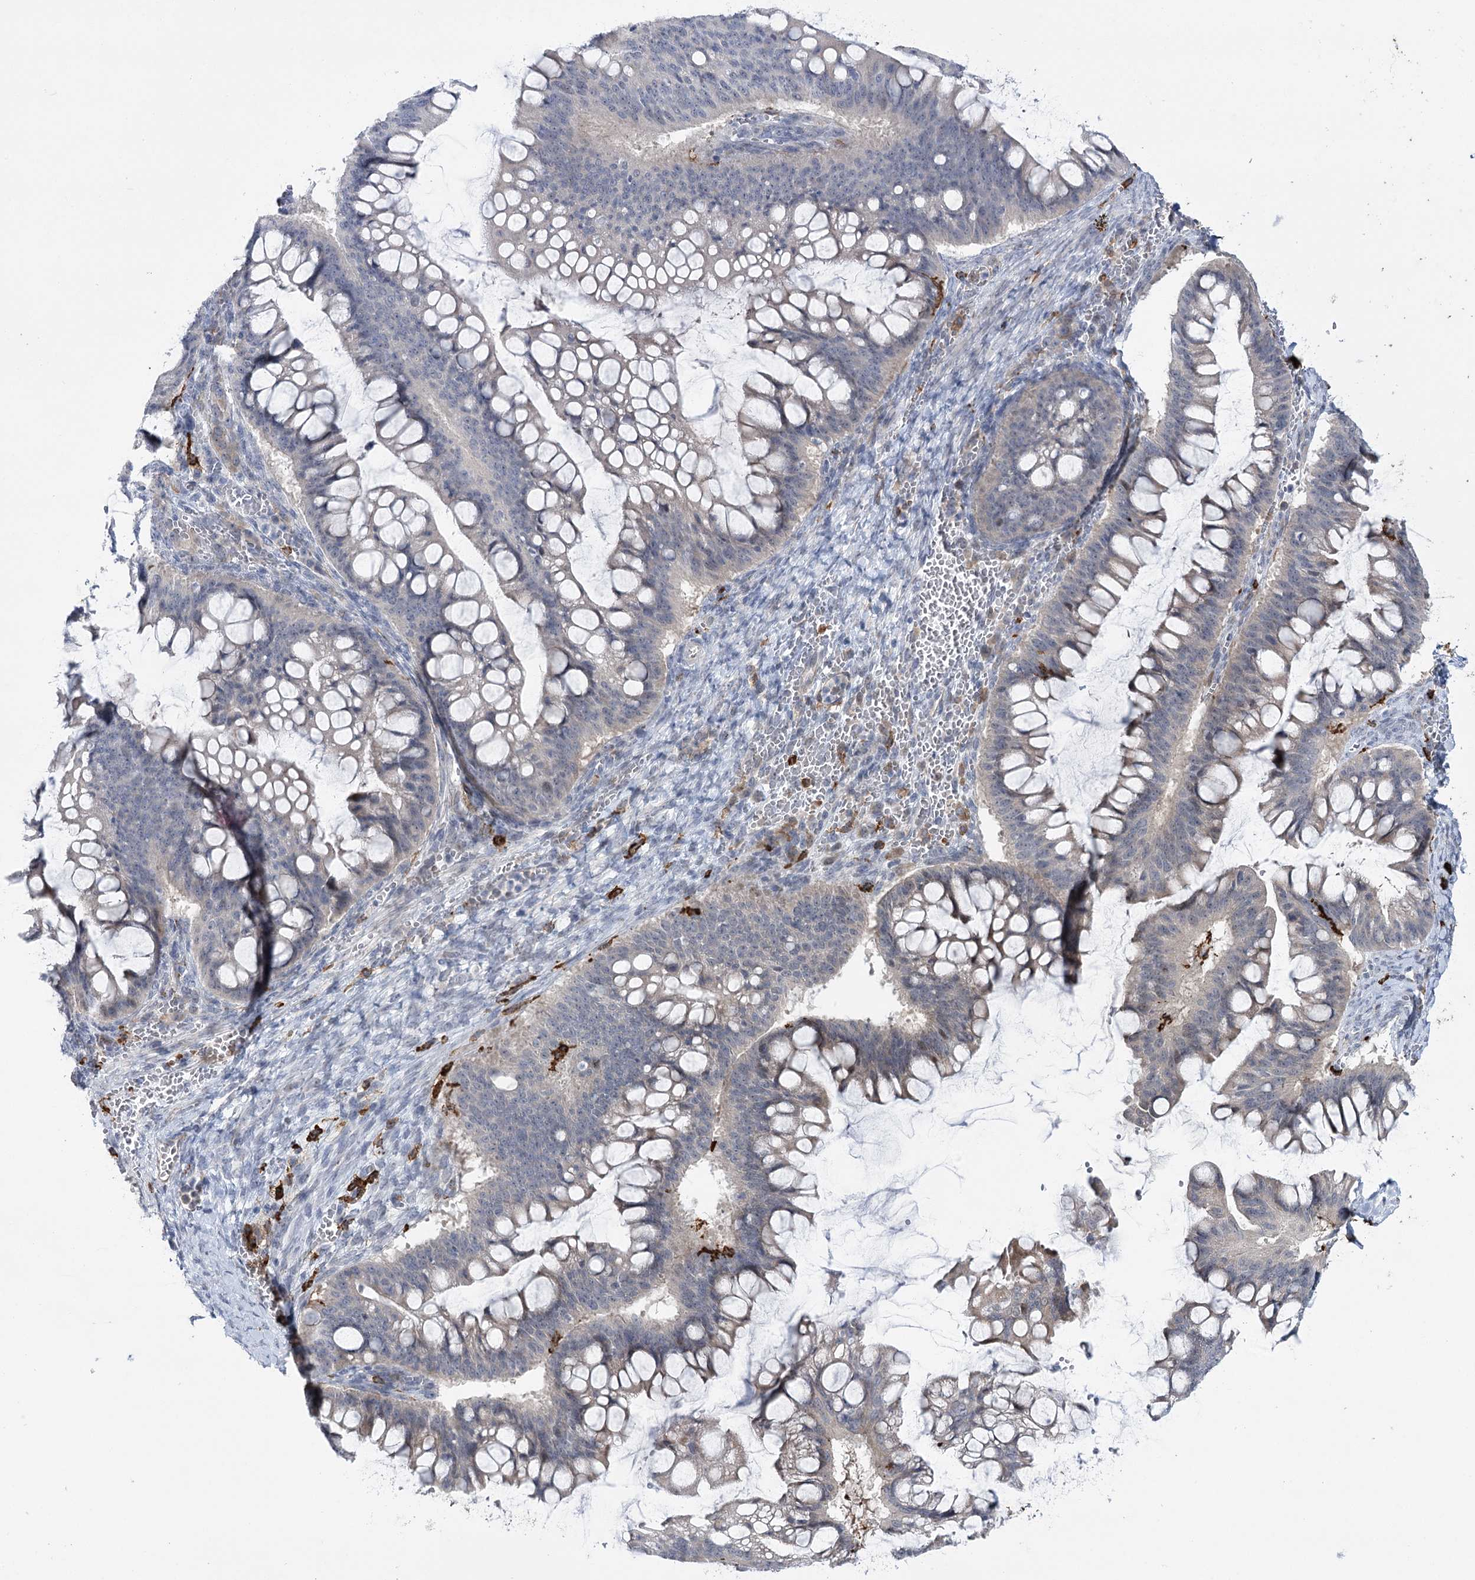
{"staining": {"intensity": "negative", "quantity": "none", "location": "none"}, "tissue": "ovarian cancer", "cell_type": "Tumor cells", "image_type": "cancer", "snomed": [{"axis": "morphology", "description": "Cystadenocarcinoma, mucinous, NOS"}, {"axis": "topography", "description": "Ovary"}], "caption": "Human ovarian cancer stained for a protein using immunohistochemistry displays no staining in tumor cells.", "gene": "PIWIL4", "patient": {"sex": "female", "age": 73}}